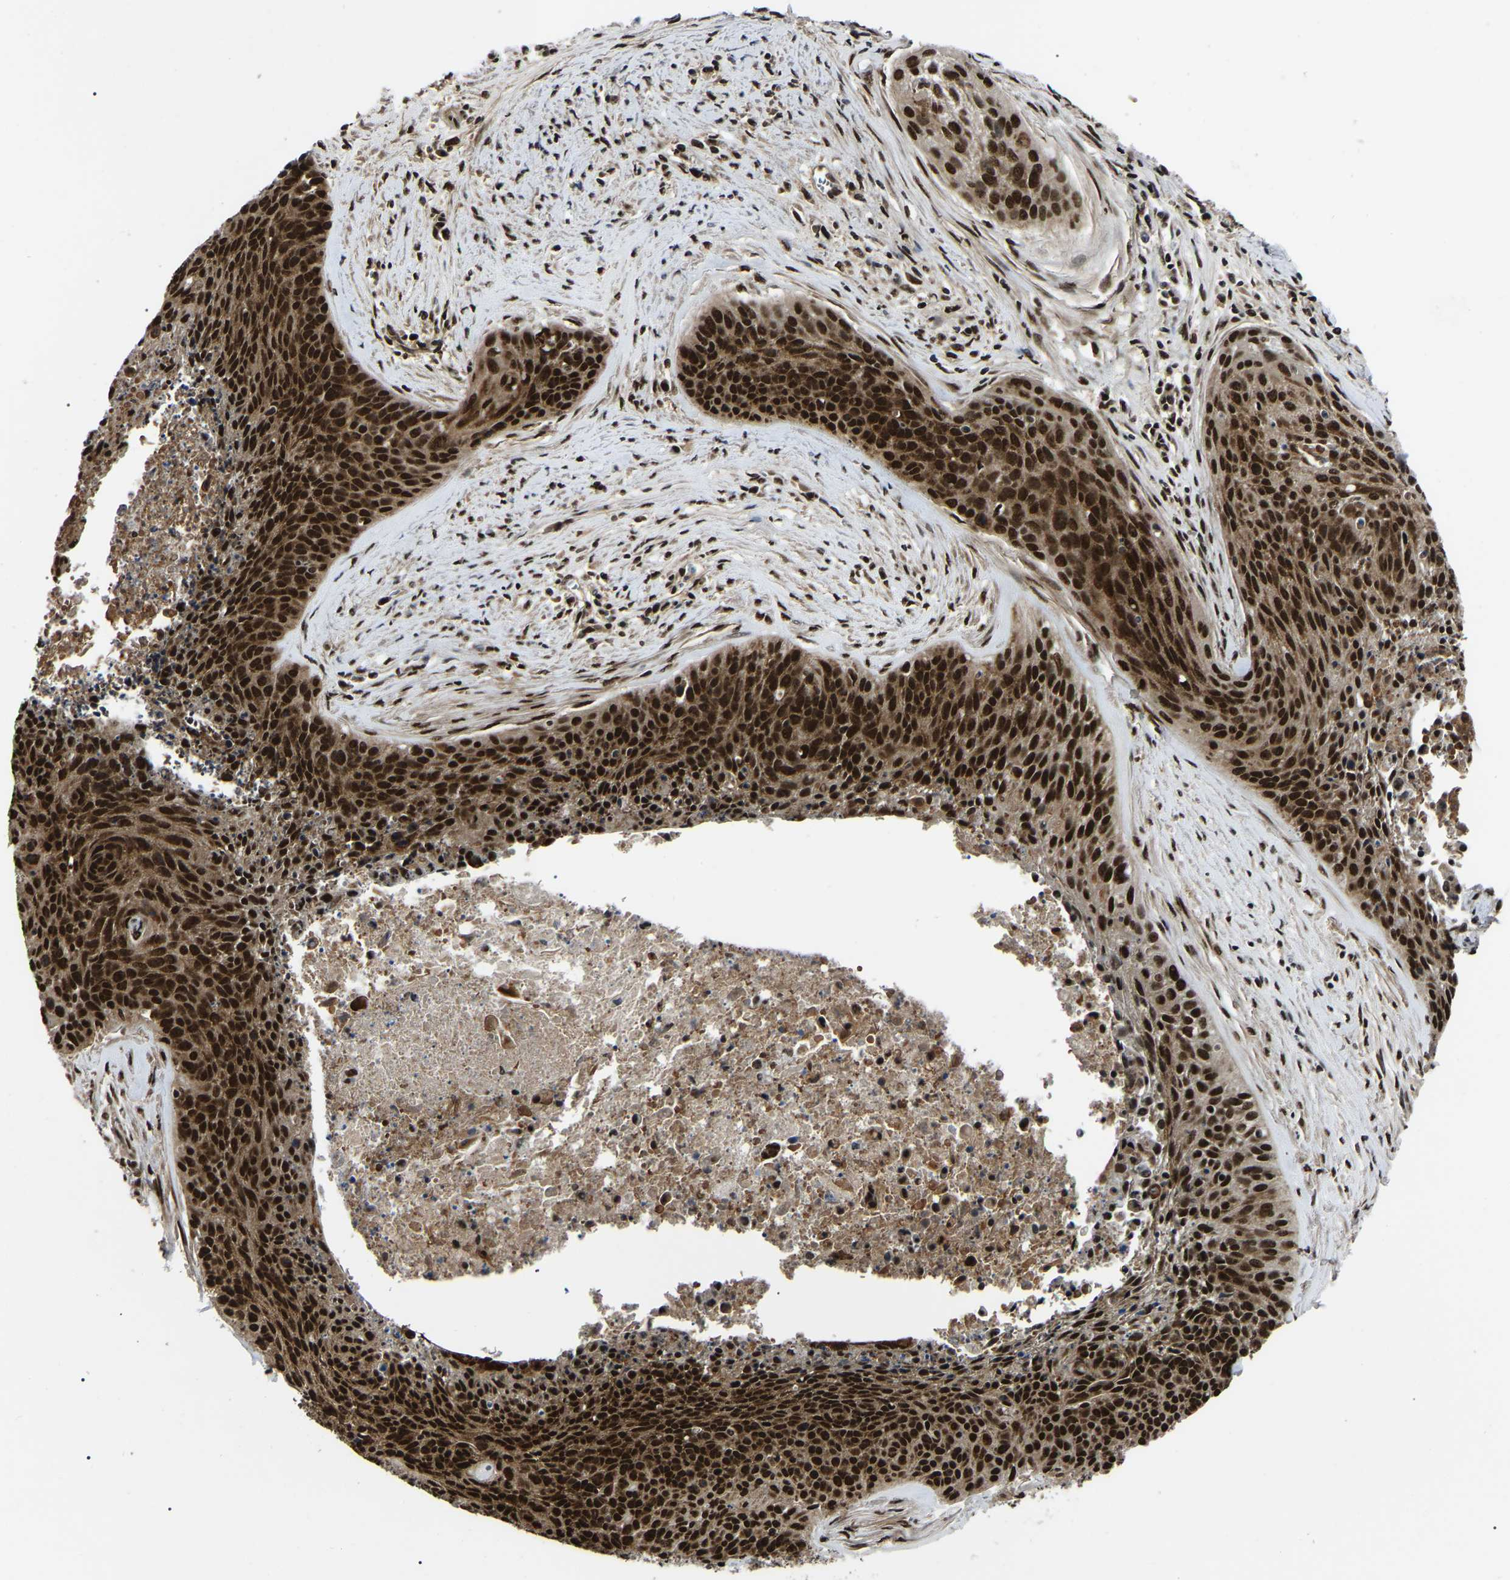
{"staining": {"intensity": "strong", "quantity": ">75%", "location": "cytoplasmic/membranous,nuclear"}, "tissue": "cervical cancer", "cell_type": "Tumor cells", "image_type": "cancer", "snomed": [{"axis": "morphology", "description": "Squamous cell carcinoma, NOS"}, {"axis": "topography", "description": "Cervix"}], "caption": "Immunohistochemical staining of human cervical squamous cell carcinoma reveals strong cytoplasmic/membranous and nuclear protein staining in about >75% of tumor cells.", "gene": "TRIM35", "patient": {"sex": "female", "age": 55}}